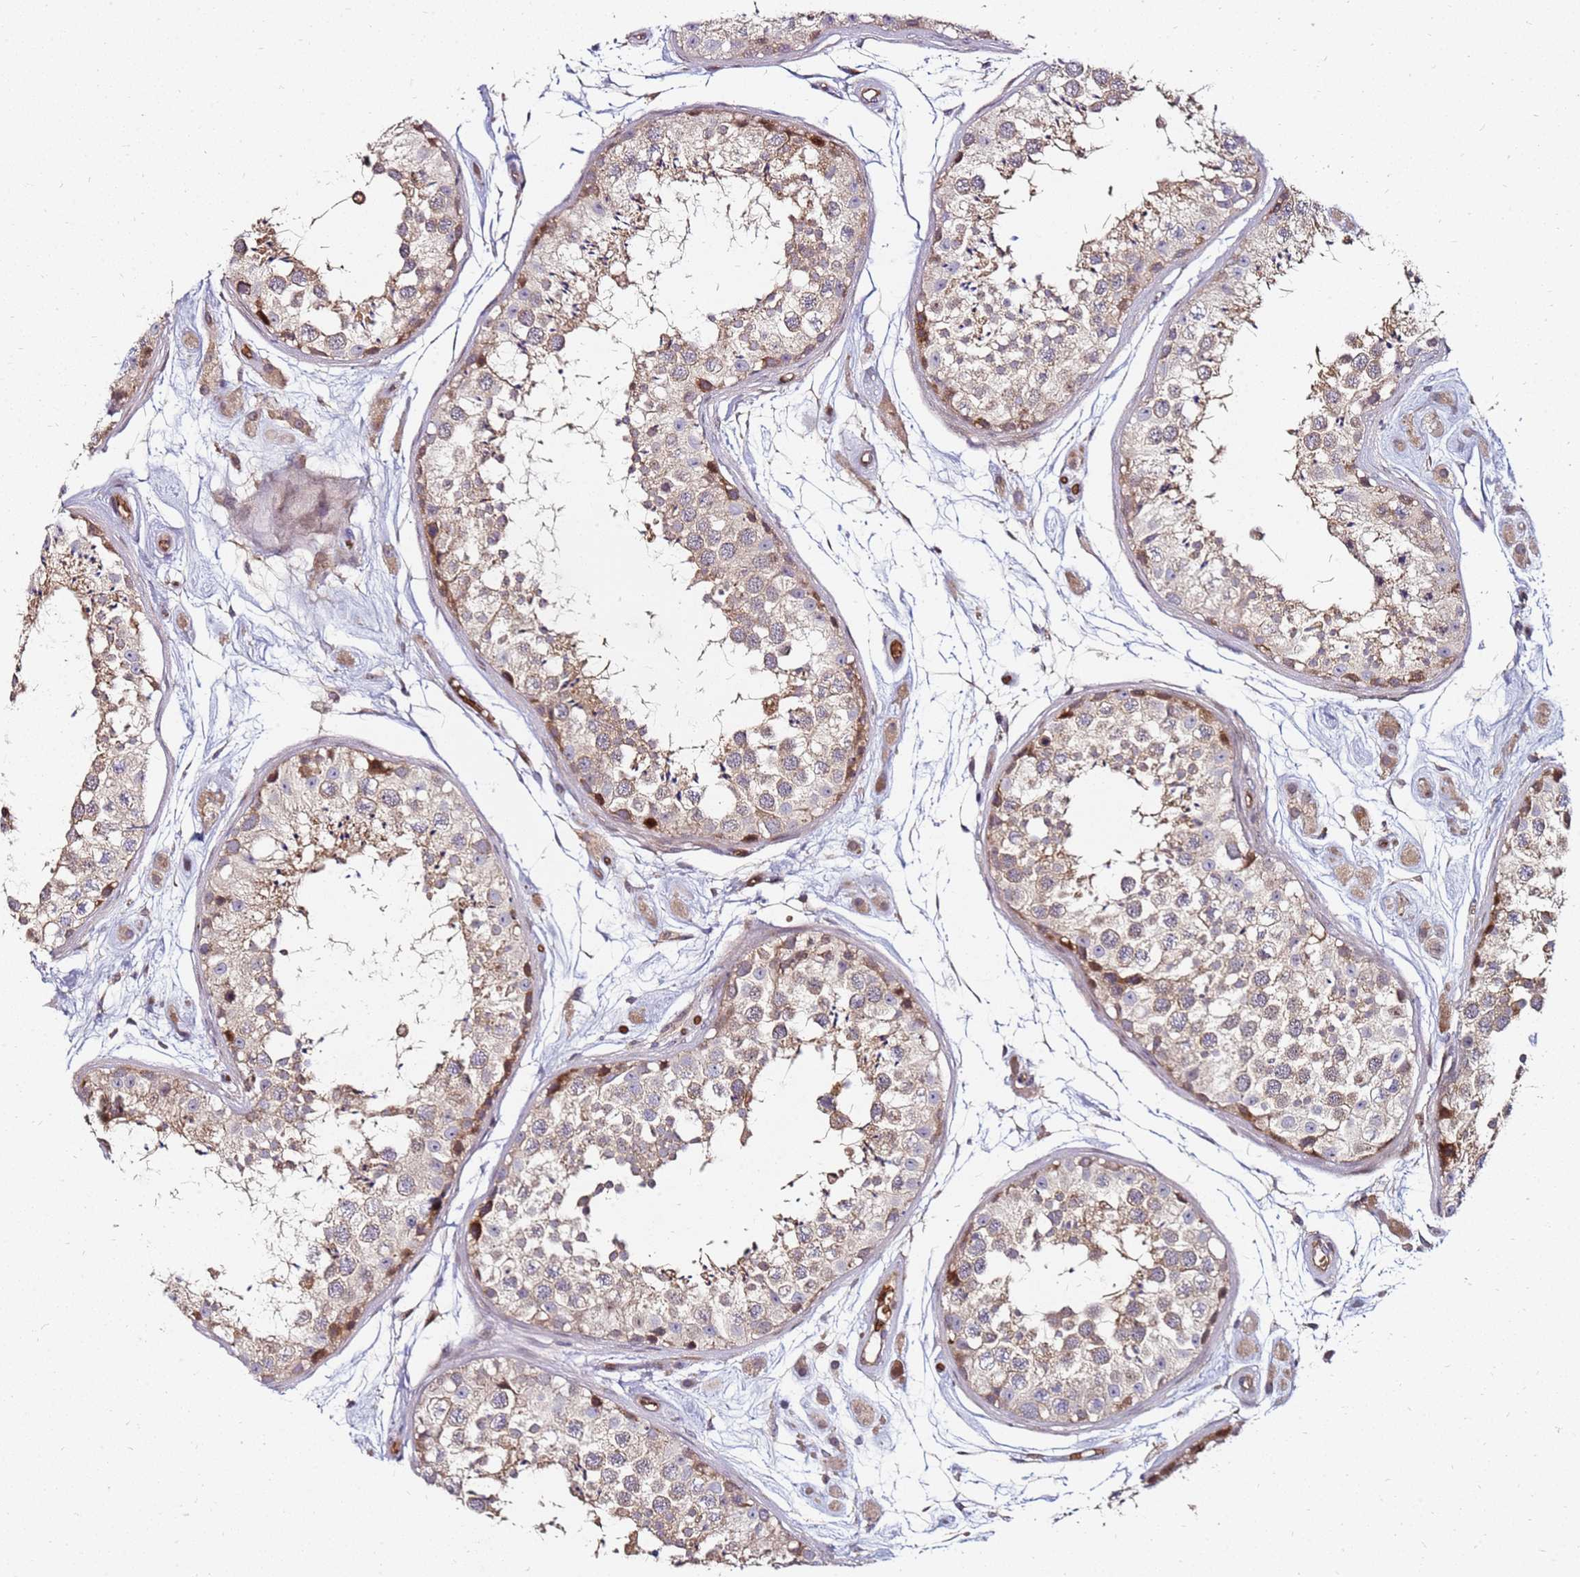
{"staining": {"intensity": "strong", "quantity": "<25%", "location": "cytoplasmic/membranous,nuclear"}, "tissue": "testis", "cell_type": "Cells in seminiferous ducts", "image_type": "normal", "snomed": [{"axis": "morphology", "description": "Normal tissue, NOS"}, {"axis": "topography", "description": "Testis"}], "caption": "An immunohistochemistry histopathology image of unremarkable tissue is shown. Protein staining in brown shows strong cytoplasmic/membranous,nuclear positivity in testis within cells in seminiferous ducts.", "gene": "RNF11", "patient": {"sex": "male", "age": 25}}